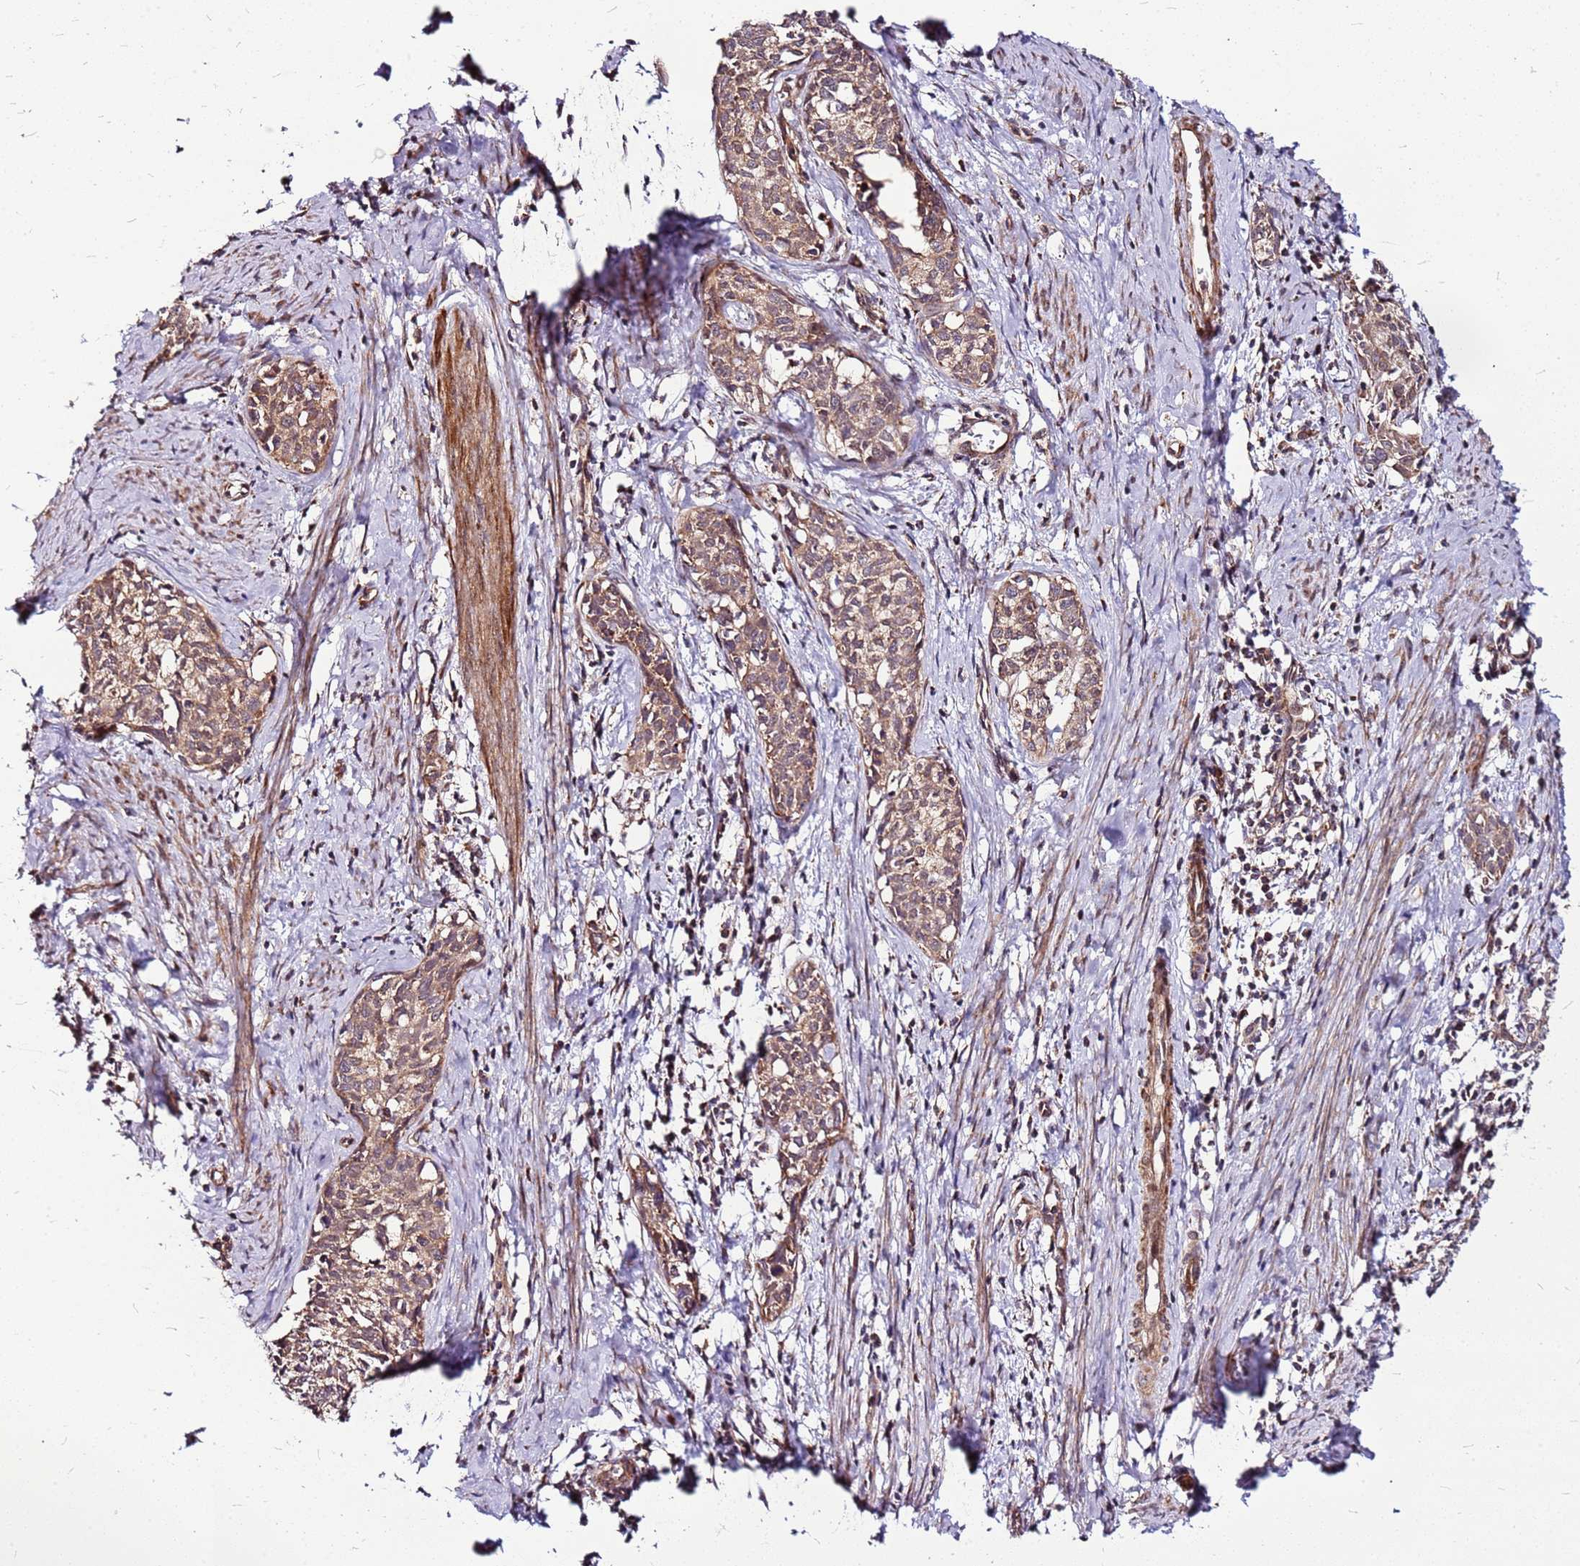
{"staining": {"intensity": "moderate", "quantity": ">75%", "location": "cytoplasmic/membranous,nuclear"}, "tissue": "cervical cancer", "cell_type": "Tumor cells", "image_type": "cancer", "snomed": [{"axis": "morphology", "description": "Squamous cell carcinoma, NOS"}, {"axis": "topography", "description": "Cervix"}], "caption": "Protein analysis of squamous cell carcinoma (cervical) tissue displays moderate cytoplasmic/membranous and nuclear expression in approximately >75% of tumor cells.", "gene": "OR51T1", "patient": {"sex": "female", "age": 52}}